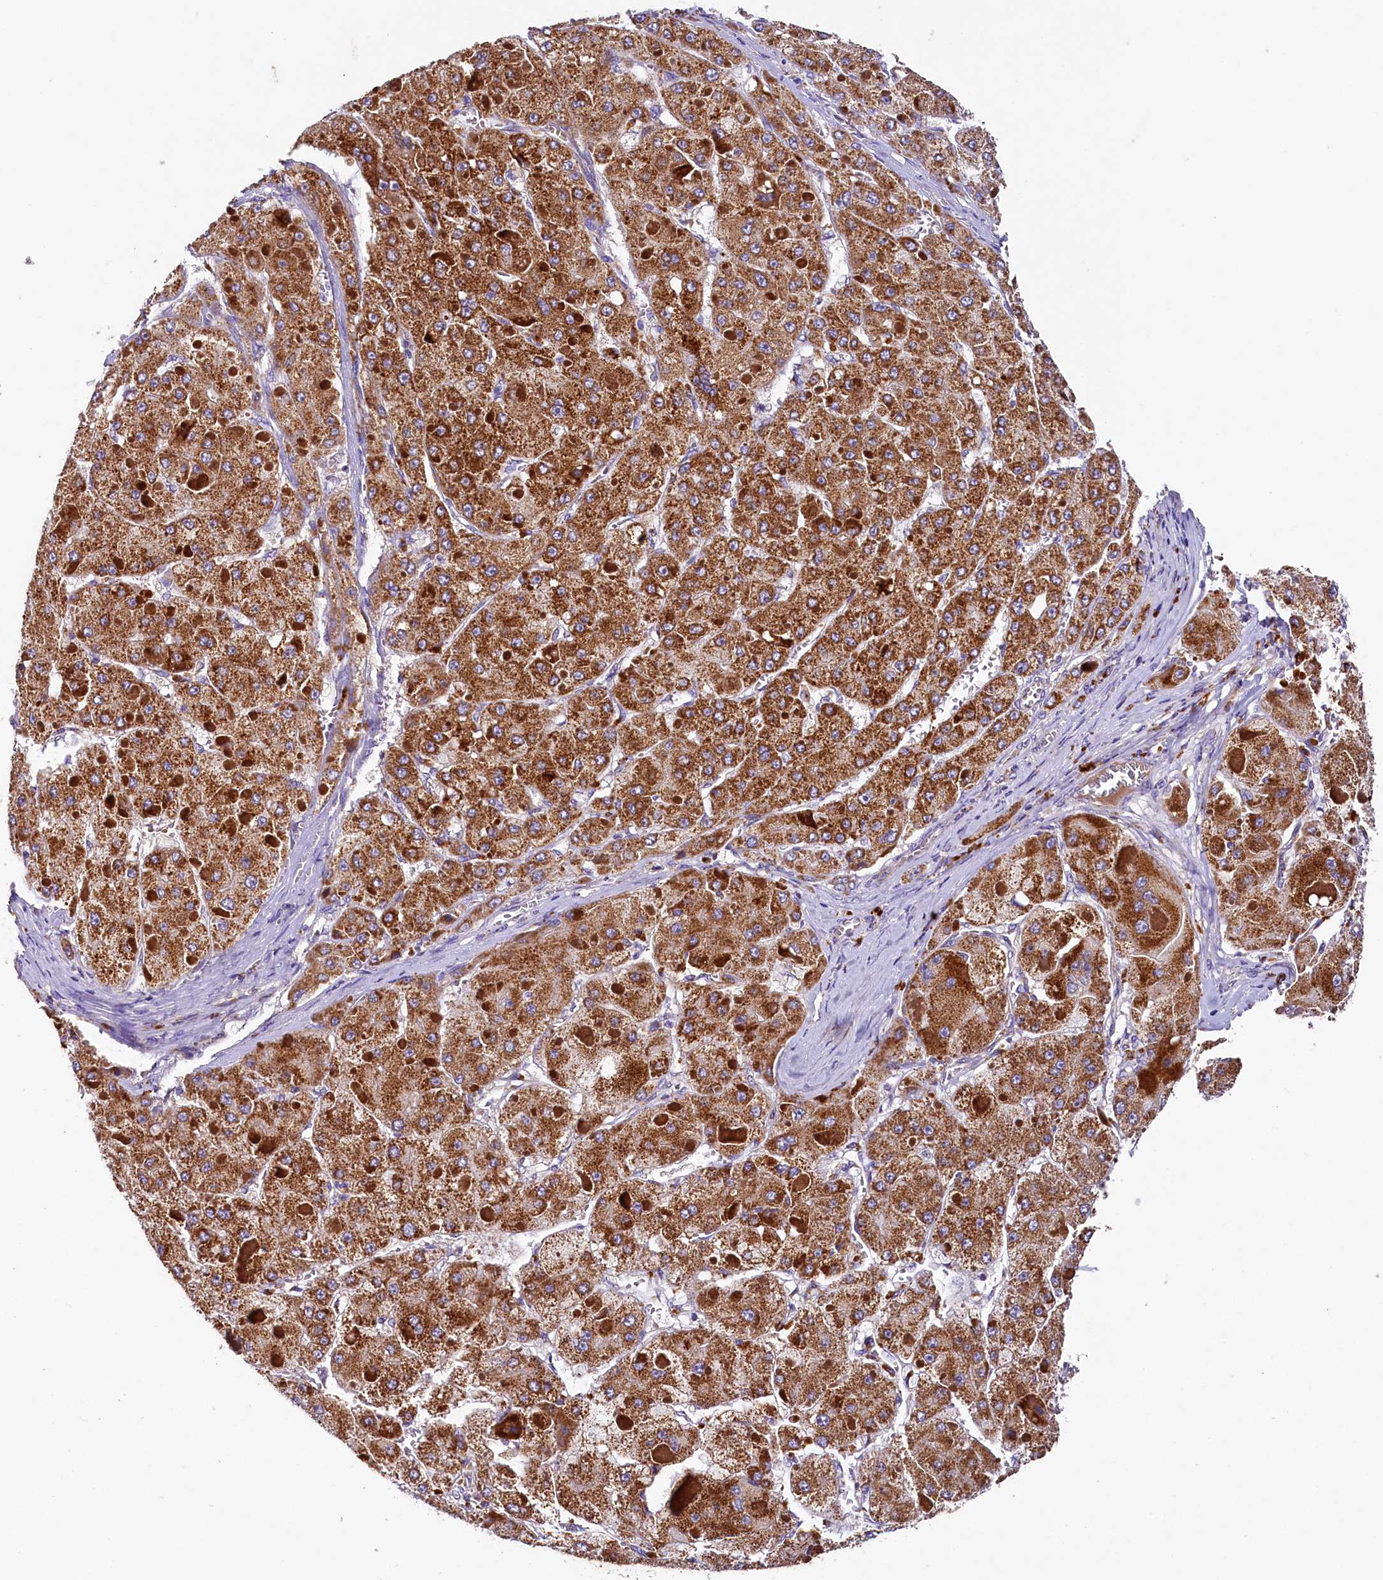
{"staining": {"intensity": "strong", "quantity": ">75%", "location": "cytoplasmic/membranous"}, "tissue": "liver cancer", "cell_type": "Tumor cells", "image_type": "cancer", "snomed": [{"axis": "morphology", "description": "Carcinoma, Hepatocellular, NOS"}, {"axis": "topography", "description": "Liver"}], "caption": "Immunohistochemistry of human liver cancer shows high levels of strong cytoplasmic/membranous expression in approximately >75% of tumor cells. Using DAB (brown) and hematoxylin (blue) stains, captured at high magnification using brightfield microscopy.", "gene": "PMPCB", "patient": {"sex": "female", "age": 73}}